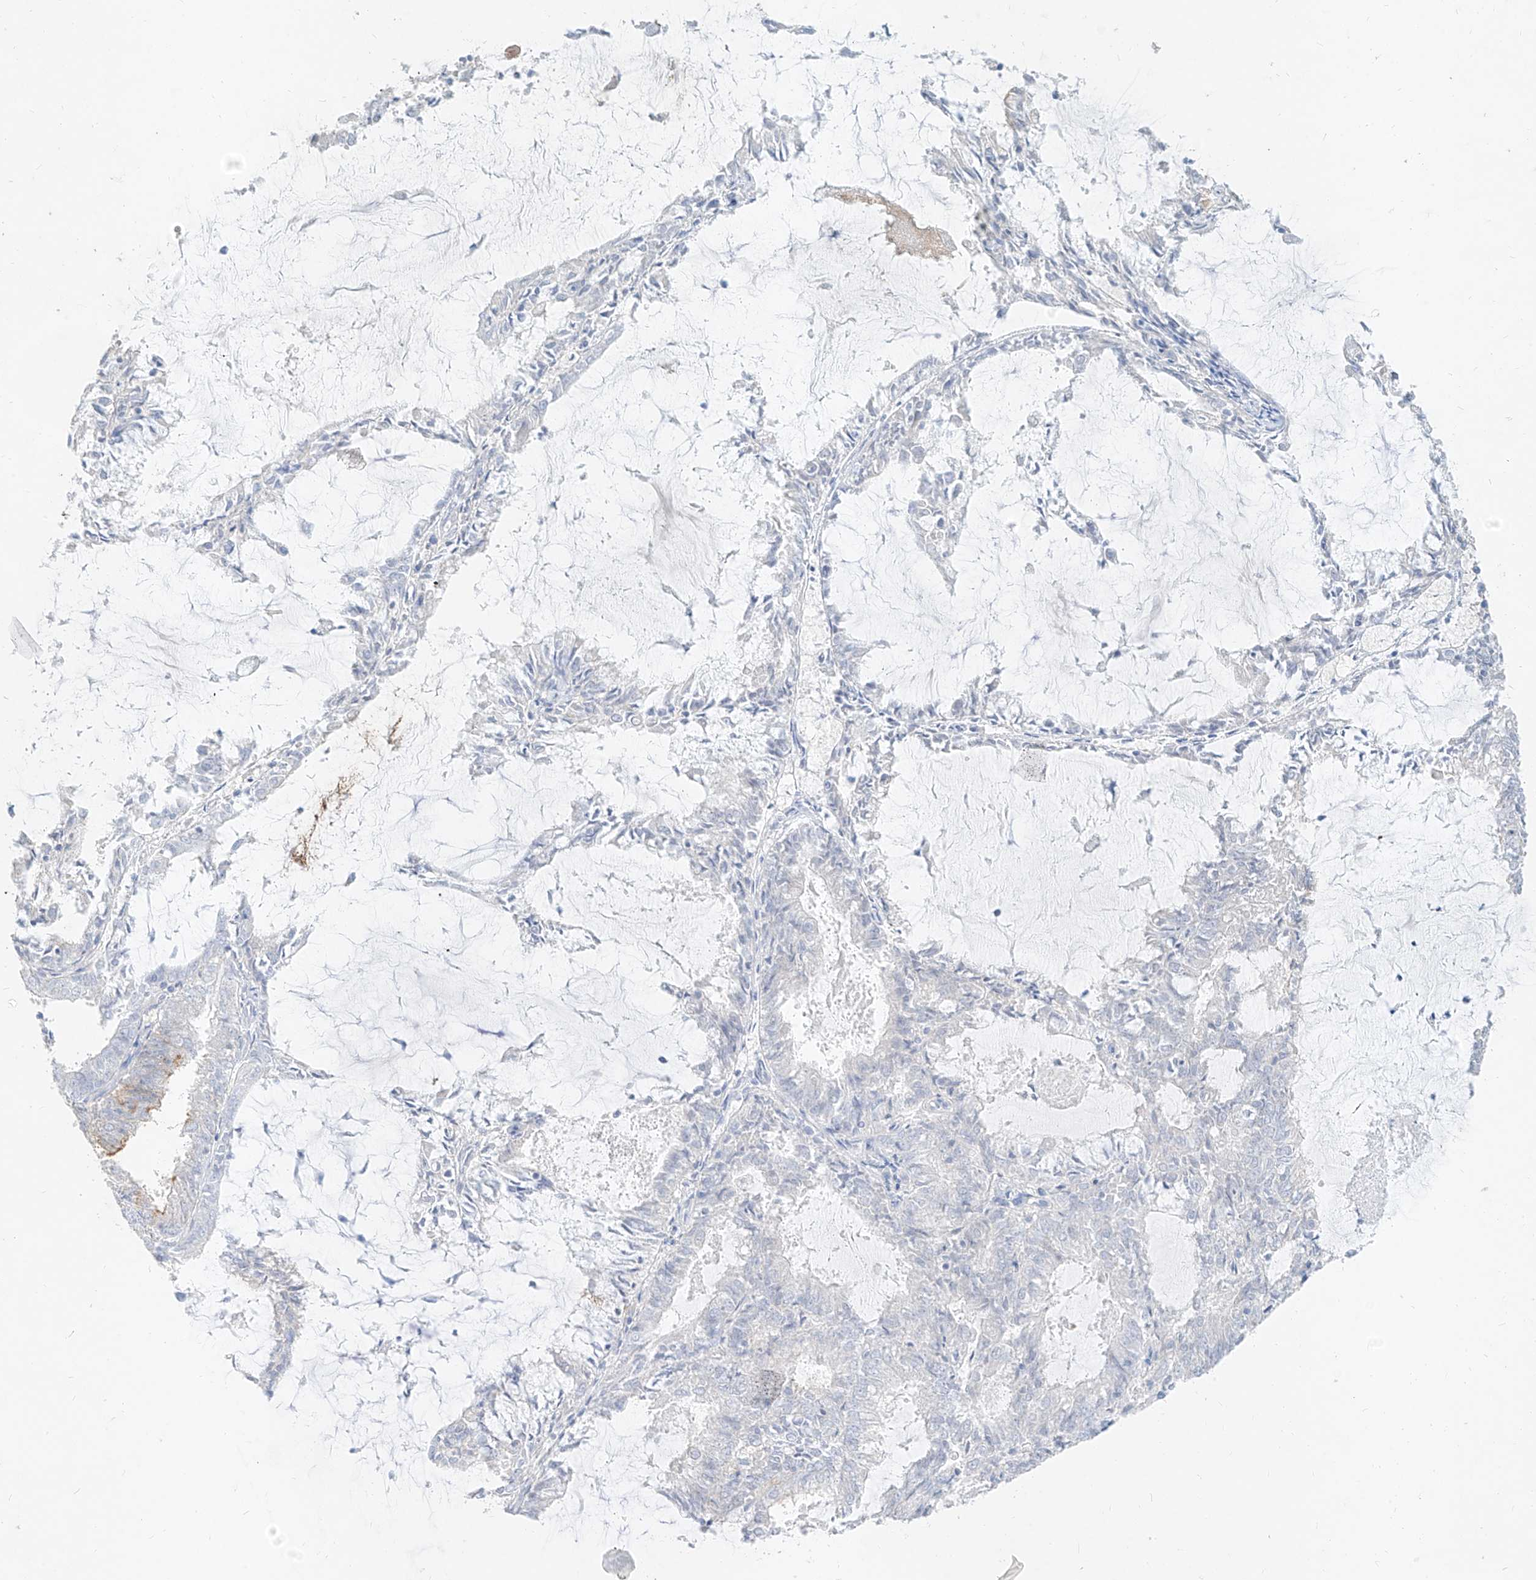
{"staining": {"intensity": "negative", "quantity": "none", "location": "none"}, "tissue": "endometrial cancer", "cell_type": "Tumor cells", "image_type": "cancer", "snomed": [{"axis": "morphology", "description": "Adenocarcinoma, NOS"}, {"axis": "topography", "description": "Endometrium"}], "caption": "Protein analysis of endometrial cancer (adenocarcinoma) reveals no significant positivity in tumor cells. (Immunohistochemistry, brightfield microscopy, high magnification).", "gene": "ZZEF1", "patient": {"sex": "female", "age": 57}}